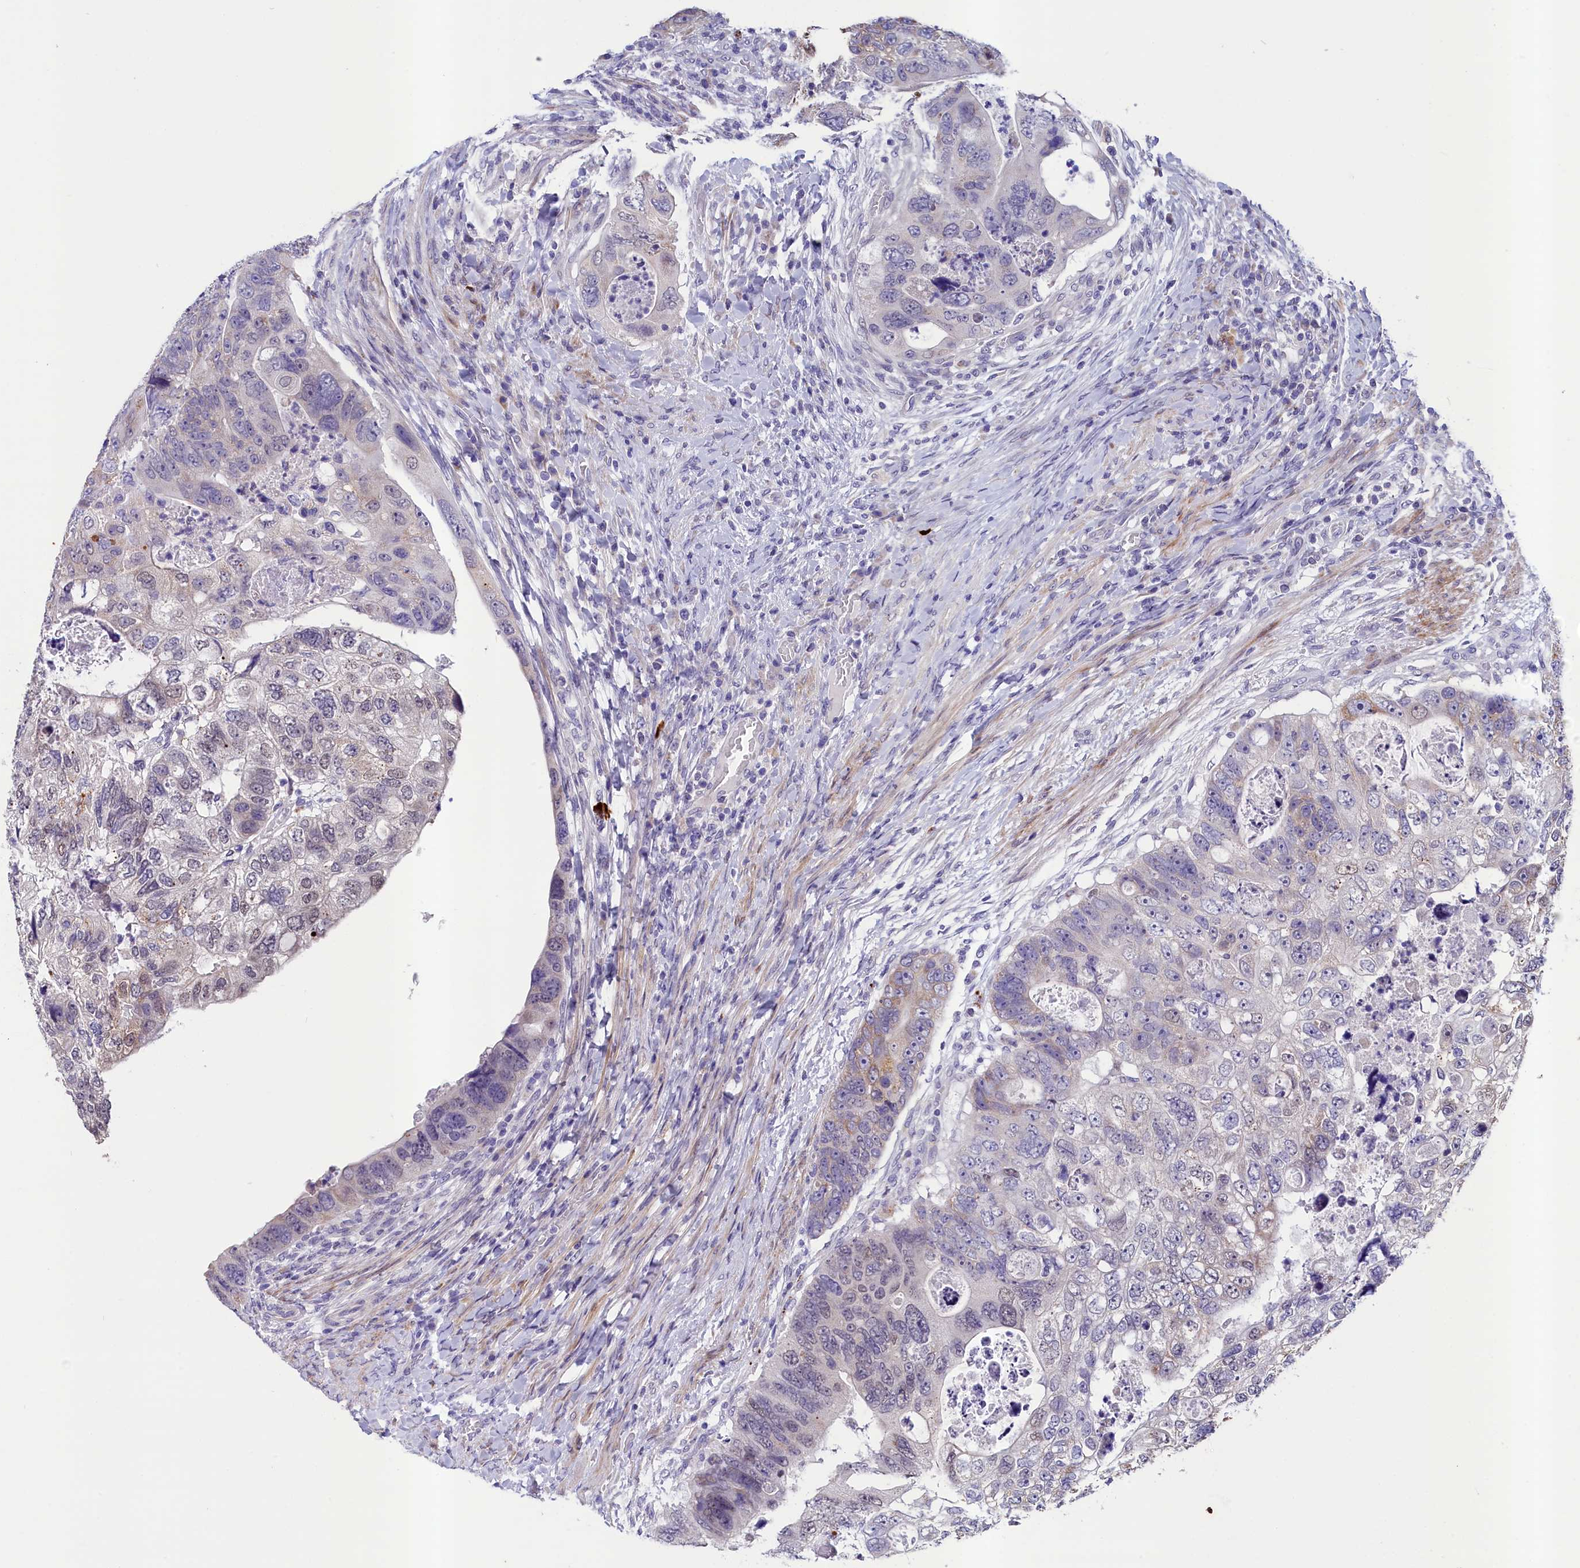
{"staining": {"intensity": "negative", "quantity": "none", "location": "none"}, "tissue": "colorectal cancer", "cell_type": "Tumor cells", "image_type": "cancer", "snomed": [{"axis": "morphology", "description": "Adenocarcinoma, NOS"}, {"axis": "topography", "description": "Rectum"}], "caption": "Immunohistochemistry (IHC) image of colorectal cancer (adenocarcinoma) stained for a protein (brown), which shows no positivity in tumor cells.", "gene": "SCD5", "patient": {"sex": "male", "age": 59}}